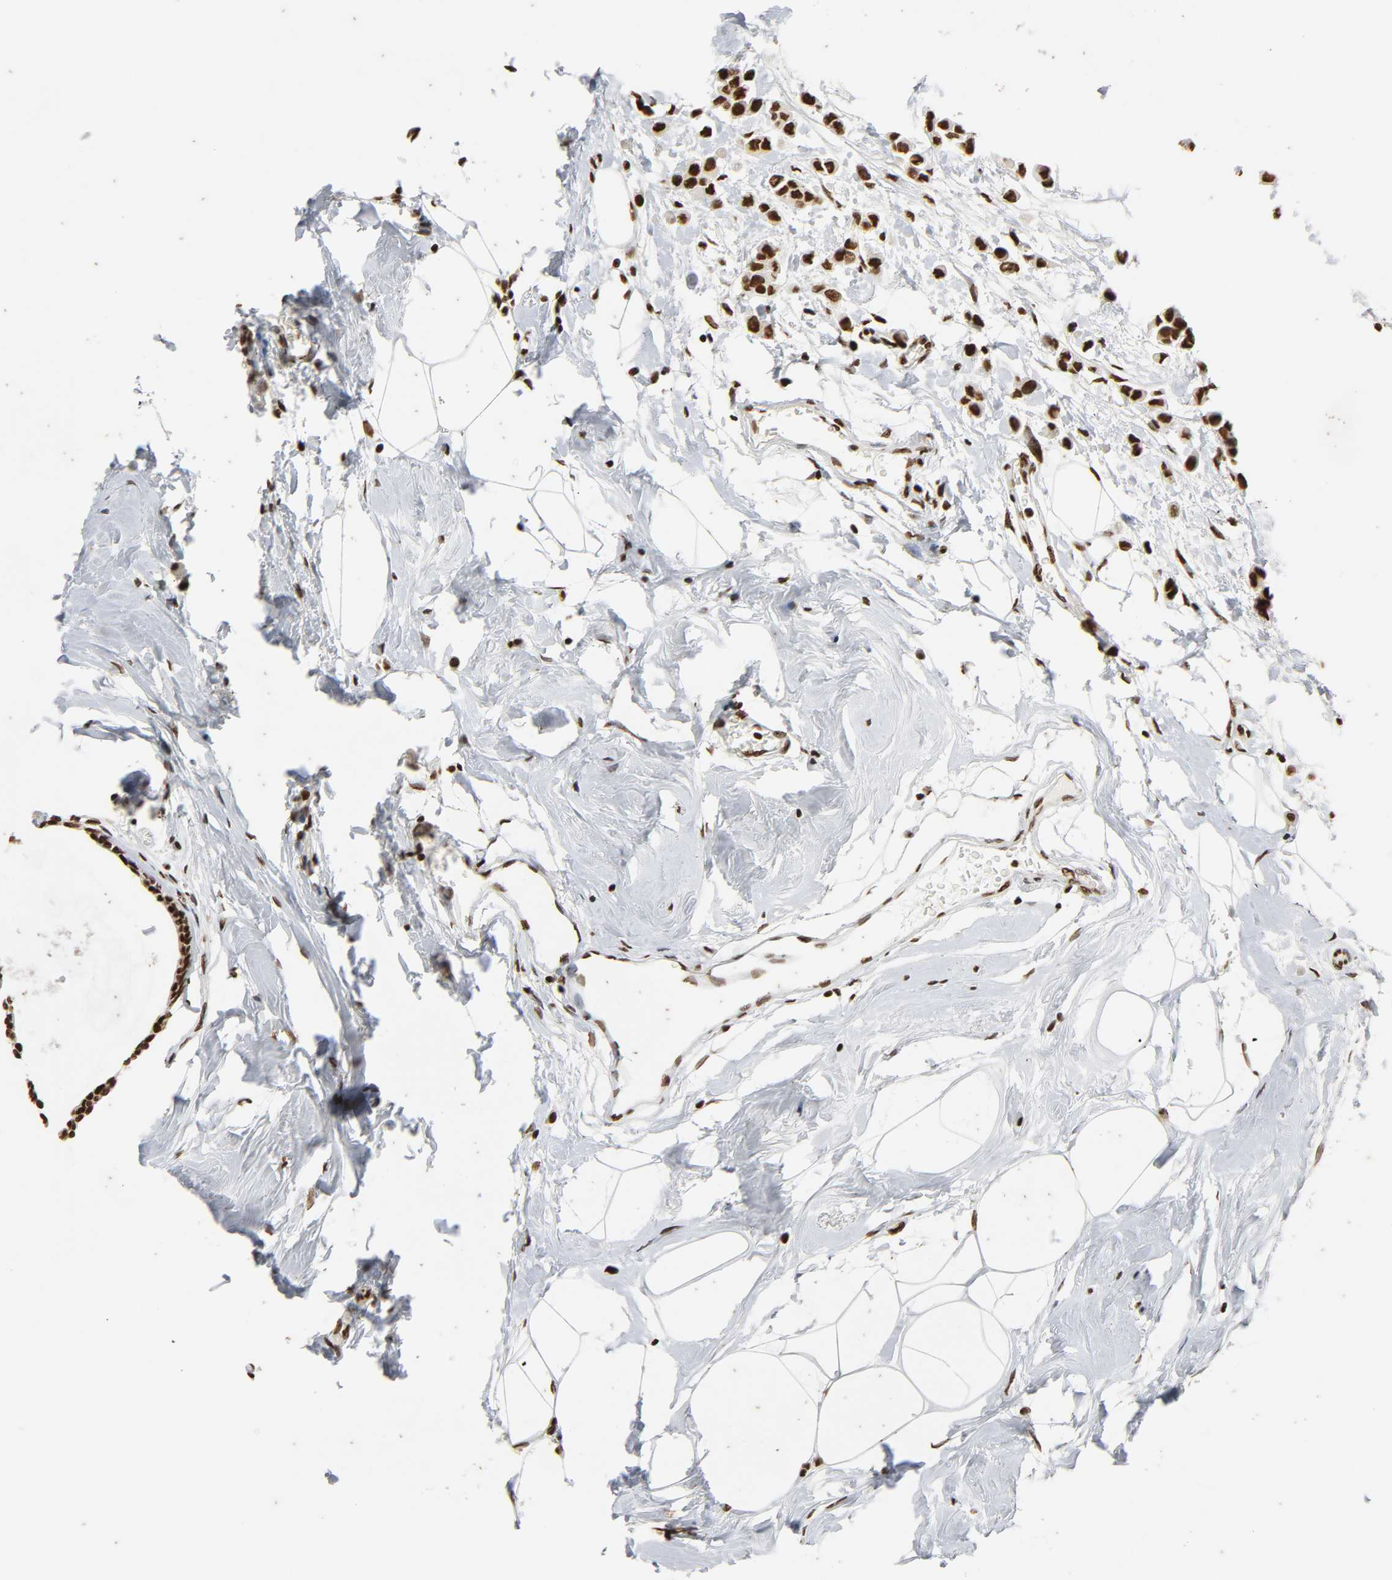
{"staining": {"intensity": "strong", "quantity": ">75%", "location": "nuclear"}, "tissue": "breast cancer", "cell_type": "Tumor cells", "image_type": "cancer", "snomed": [{"axis": "morphology", "description": "Lobular carcinoma"}, {"axis": "topography", "description": "Breast"}], "caption": "Human breast cancer stained with a brown dye demonstrates strong nuclear positive positivity in about >75% of tumor cells.", "gene": "HNRNPC", "patient": {"sex": "female", "age": 51}}